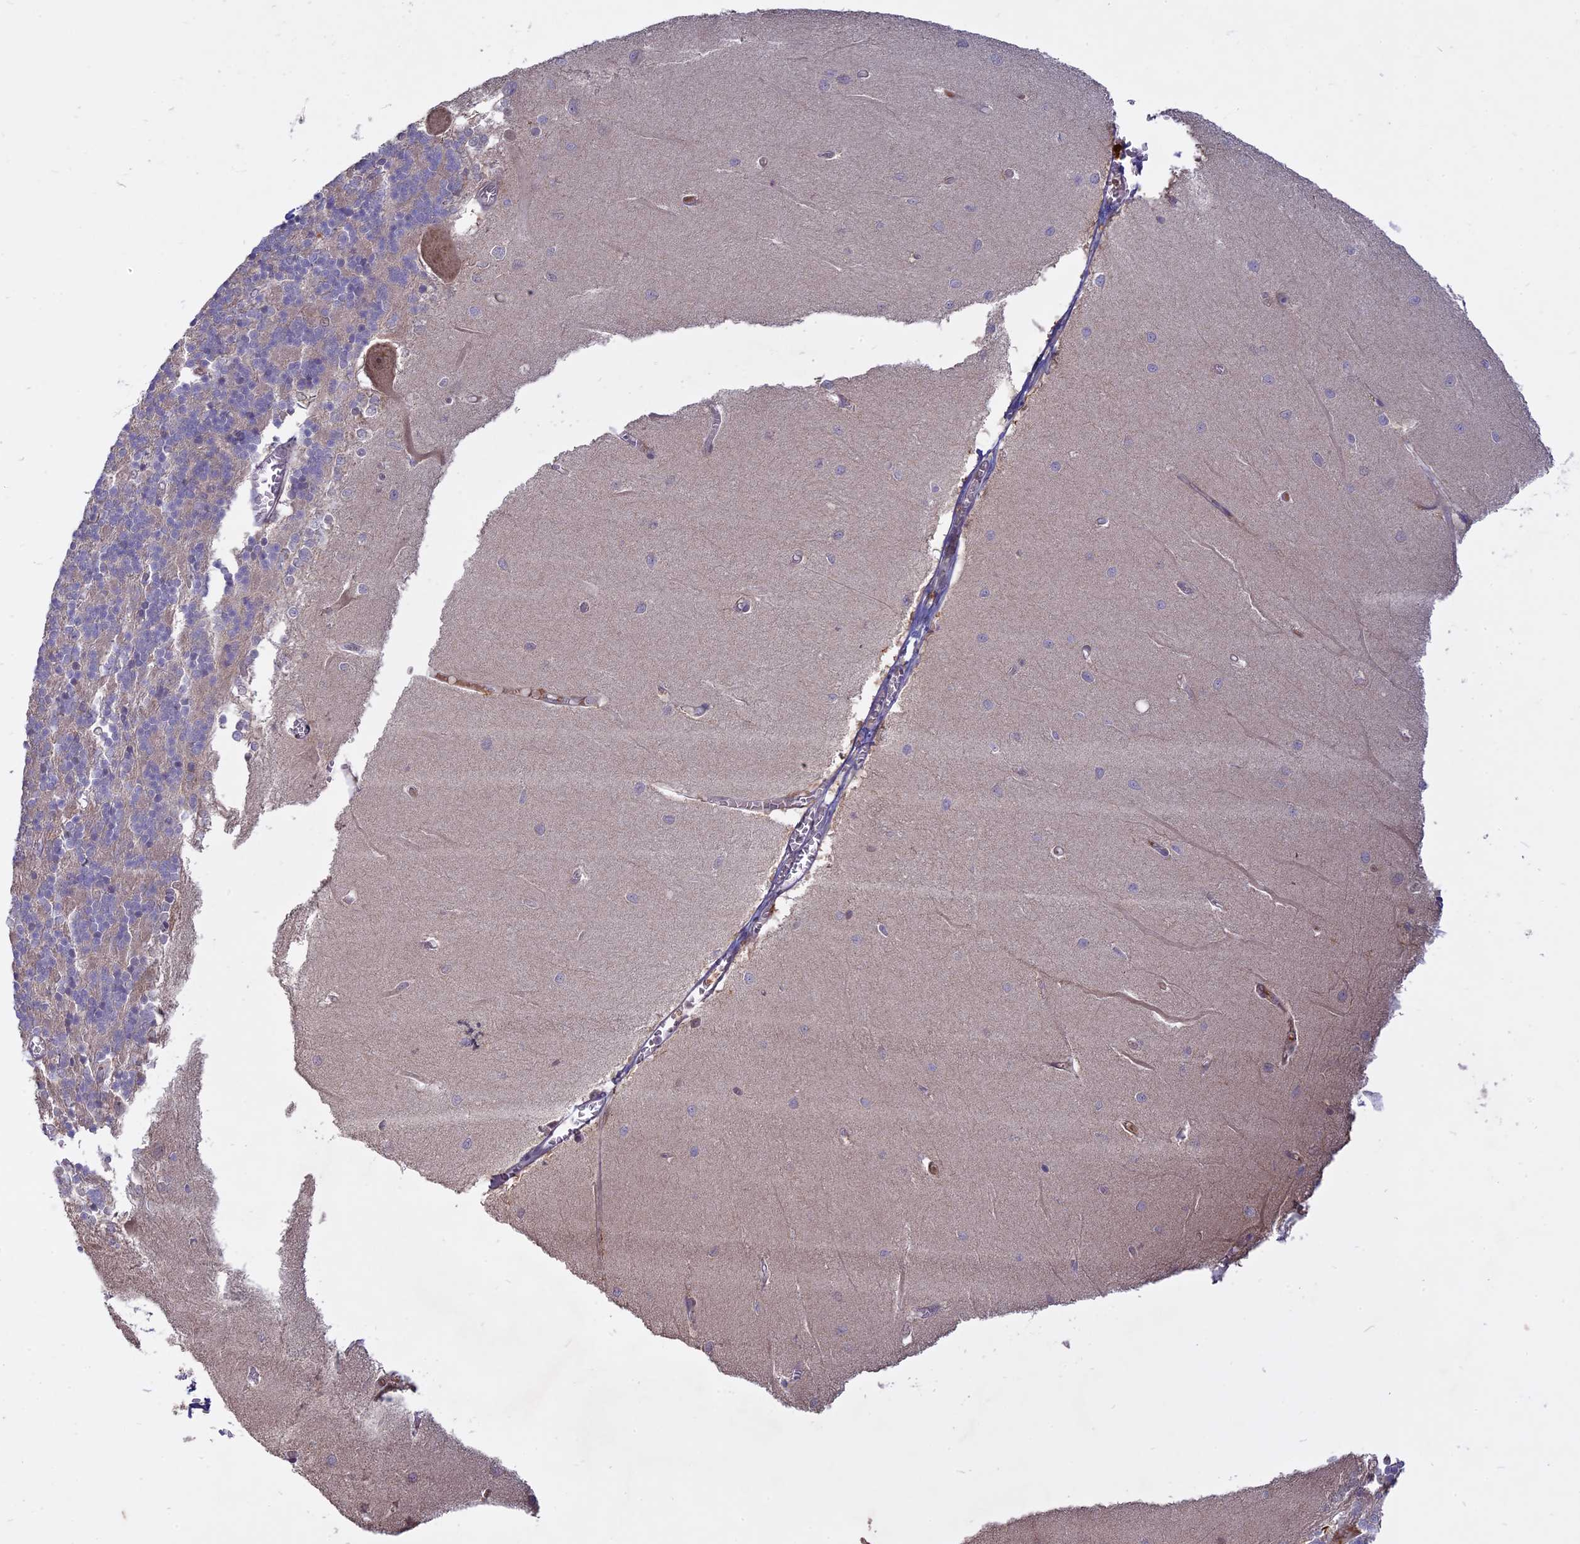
{"staining": {"intensity": "negative", "quantity": "none", "location": "none"}, "tissue": "cerebellum", "cell_type": "Cells in granular layer", "image_type": "normal", "snomed": [{"axis": "morphology", "description": "Normal tissue, NOS"}, {"axis": "topography", "description": "Cerebellum"}], "caption": "IHC of unremarkable cerebellum shows no positivity in cells in granular layer. The staining was performed using DAB (3,3'-diaminobenzidine) to visualize the protein expression in brown, while the nuclei were stained in blue with hematoxylin (Magnification: 20x).", "gene": "TMEM208", "patient": {"sex": "male", "age": 37}}